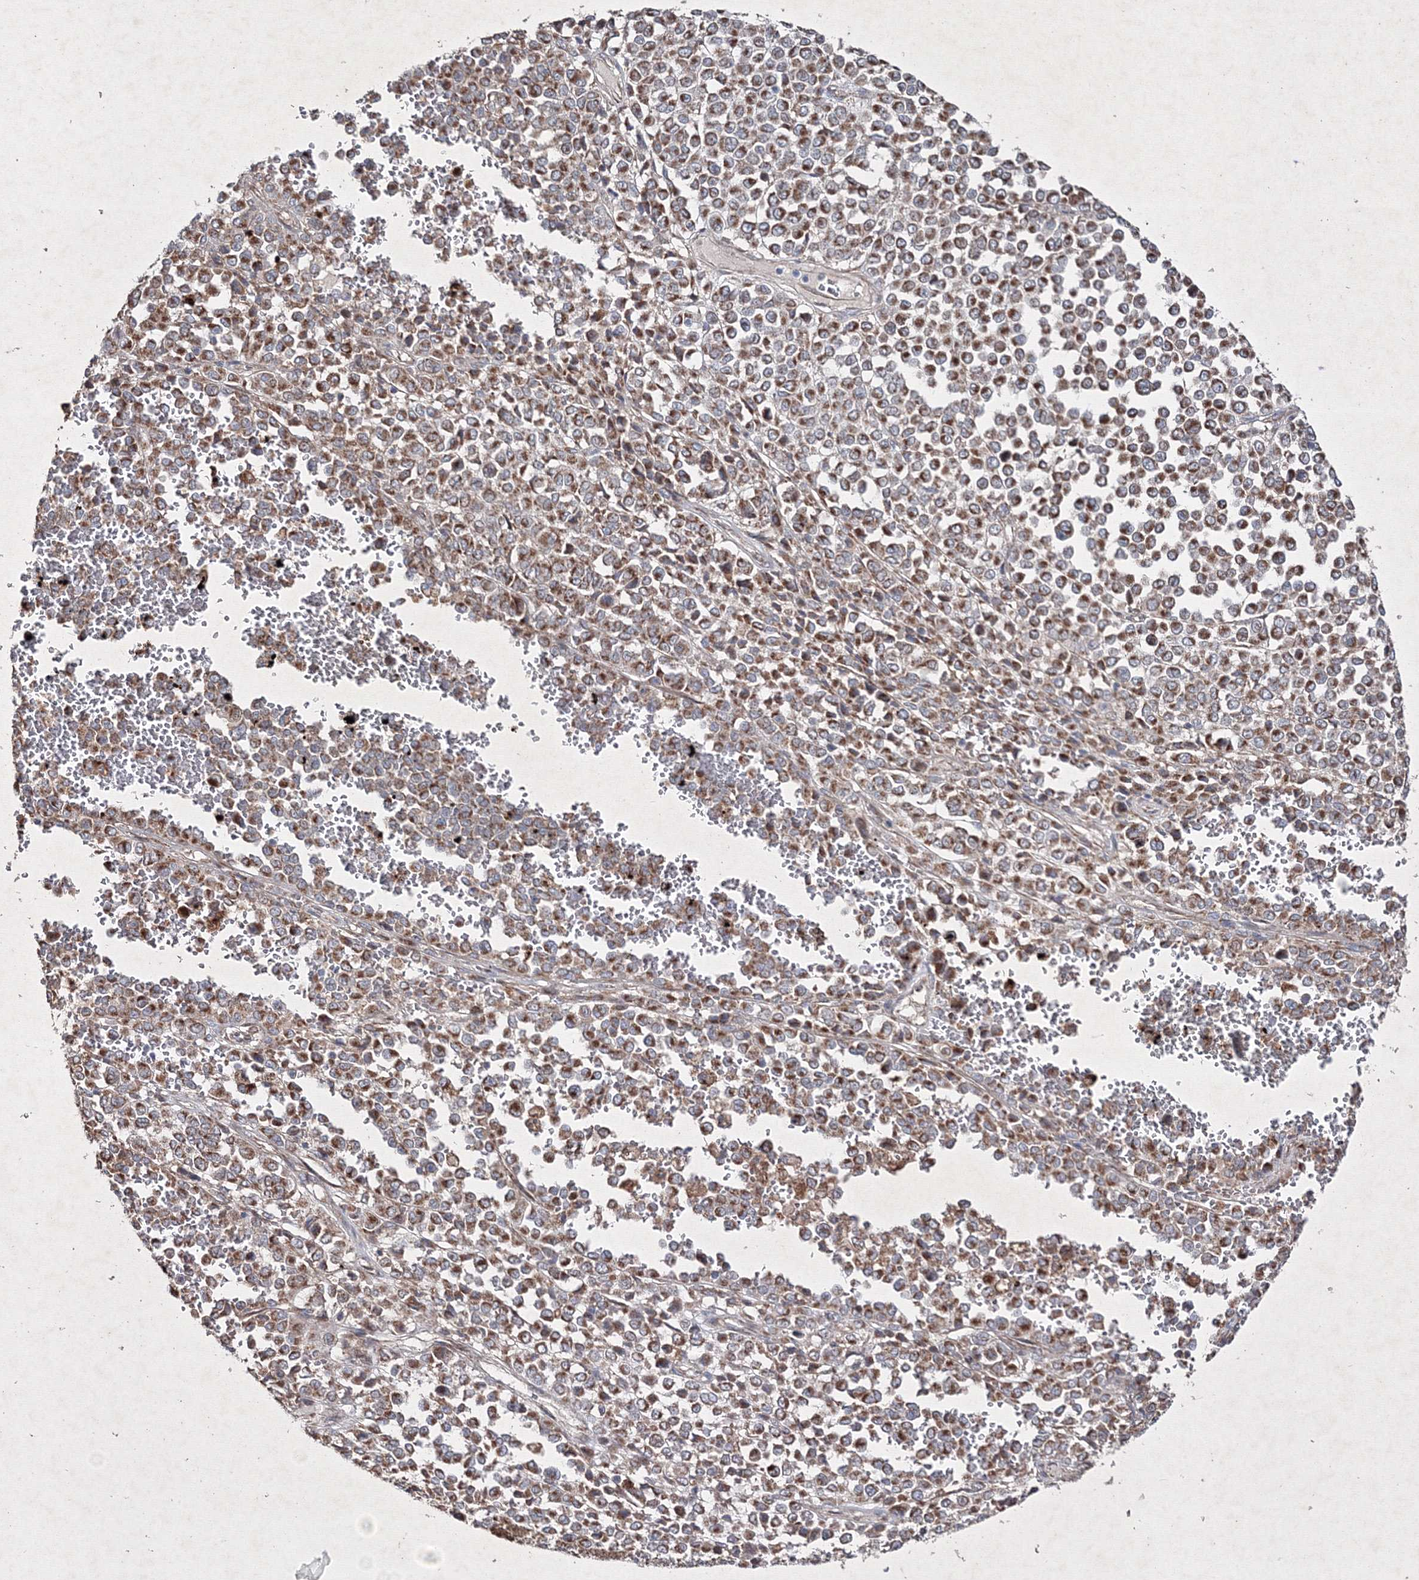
{"staining": {"intensity": "moderate", "quantity": ">75%", "location": "cytoplasmic/membranous"}, "tissue": "melanoma", "cell_type": "Tumor cells", "image_type": "cancer", "snomed": [{"axis": "morphology", "description": "Malignant melanoma, Metastatic site"}, {"axis": "topography", "description": "Pancreas"}], "caption": "Immunohistochemical staining of malignant melanoma (metastatic site) shows medium levels of moderate cytoplasmic/membranous staining in about >75% of tumor cells.", "gene": "GFM1", "patient": {"sex": "female", "age": 30}}